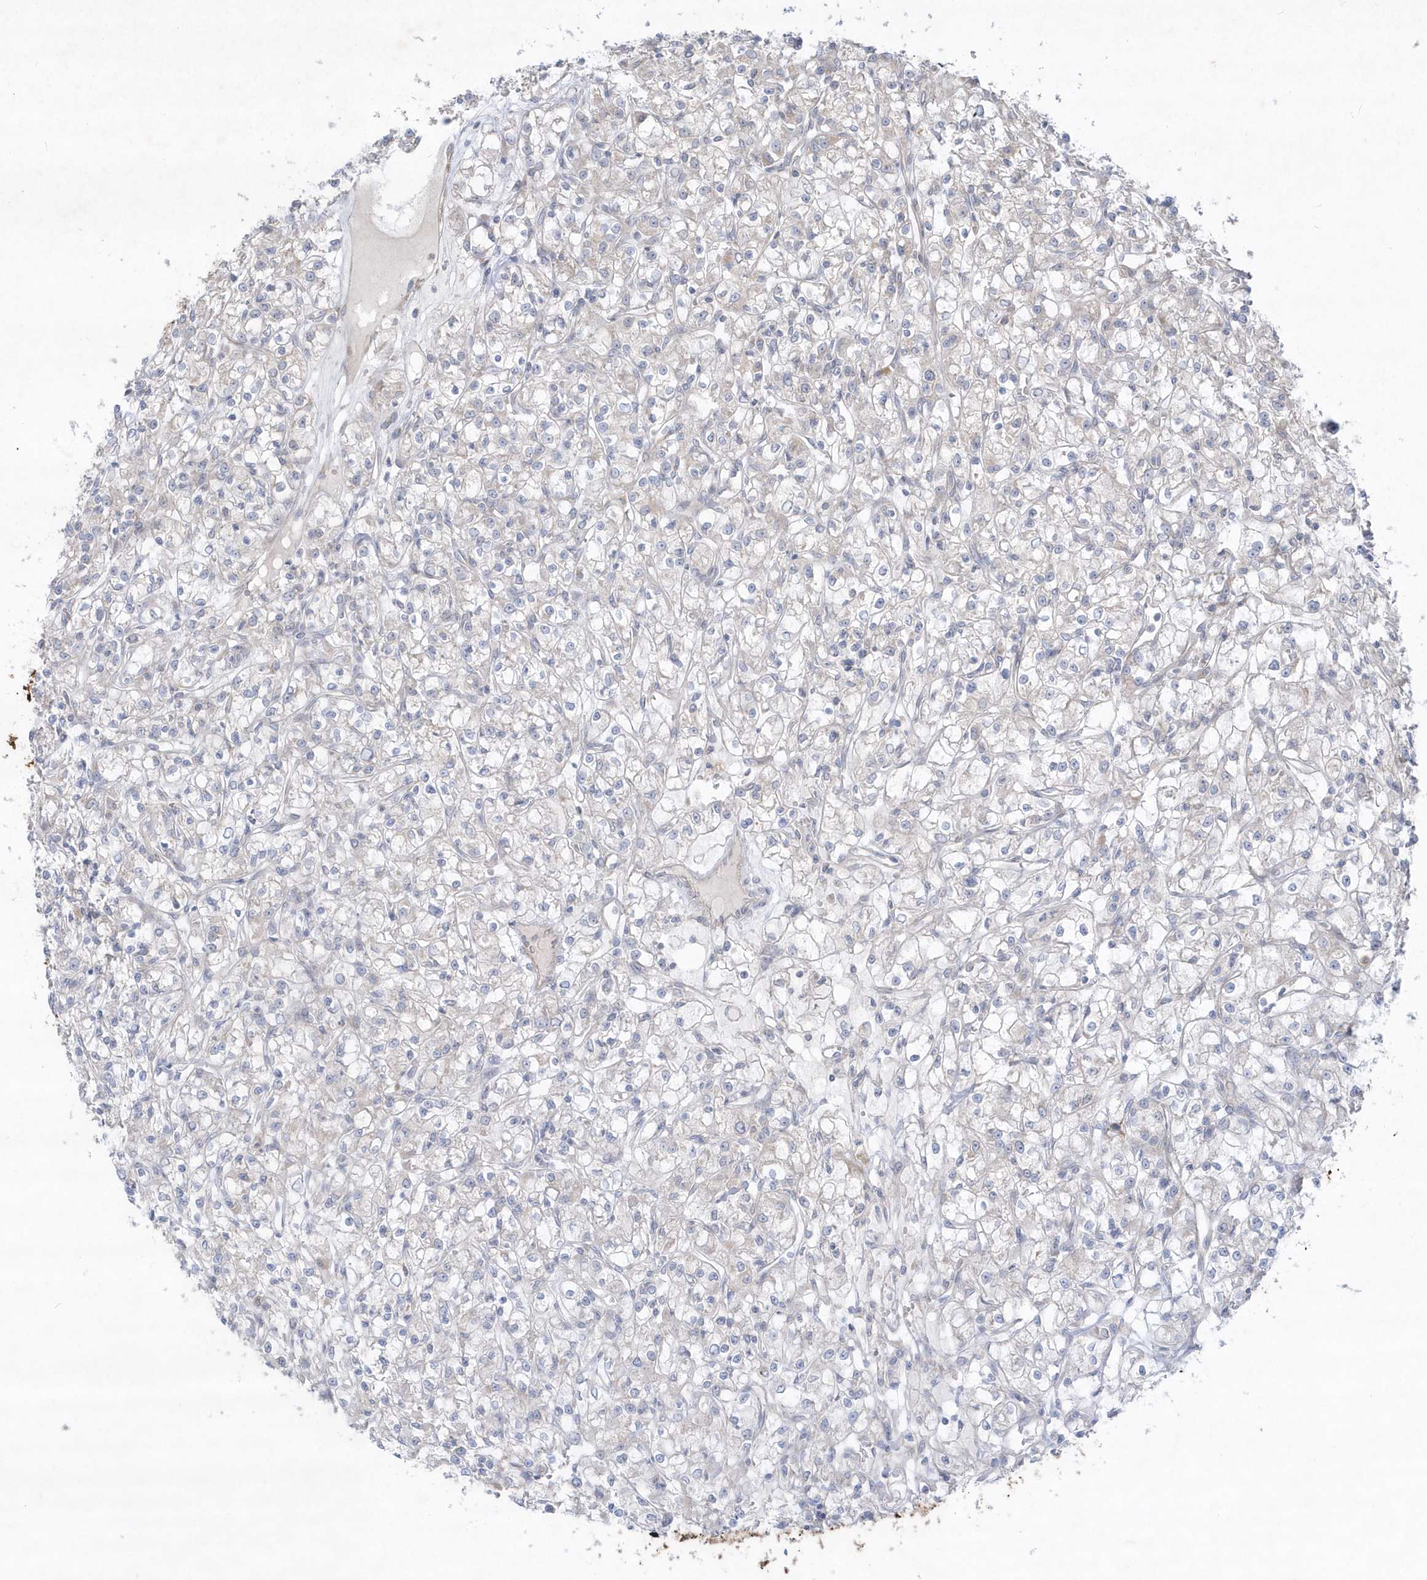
{"staining": {"intensity": "negative", "quantity": "none", "location": "none"}, "tissue": "renal cancer", "cell_type": "Tumor cells", "image_type": "cancer", "snomed": [{"axis": "morphology", "description": "Adenocarcinoma, NOS"}, {"axis": "topography", "description": "Kidney"}], "caption": "Photomicrograph shows no significant protein positivity in tumor cells of renal adenocarcinoma.", "gene": "LARS1", "patient": {"sex": "female", "age": 59}}